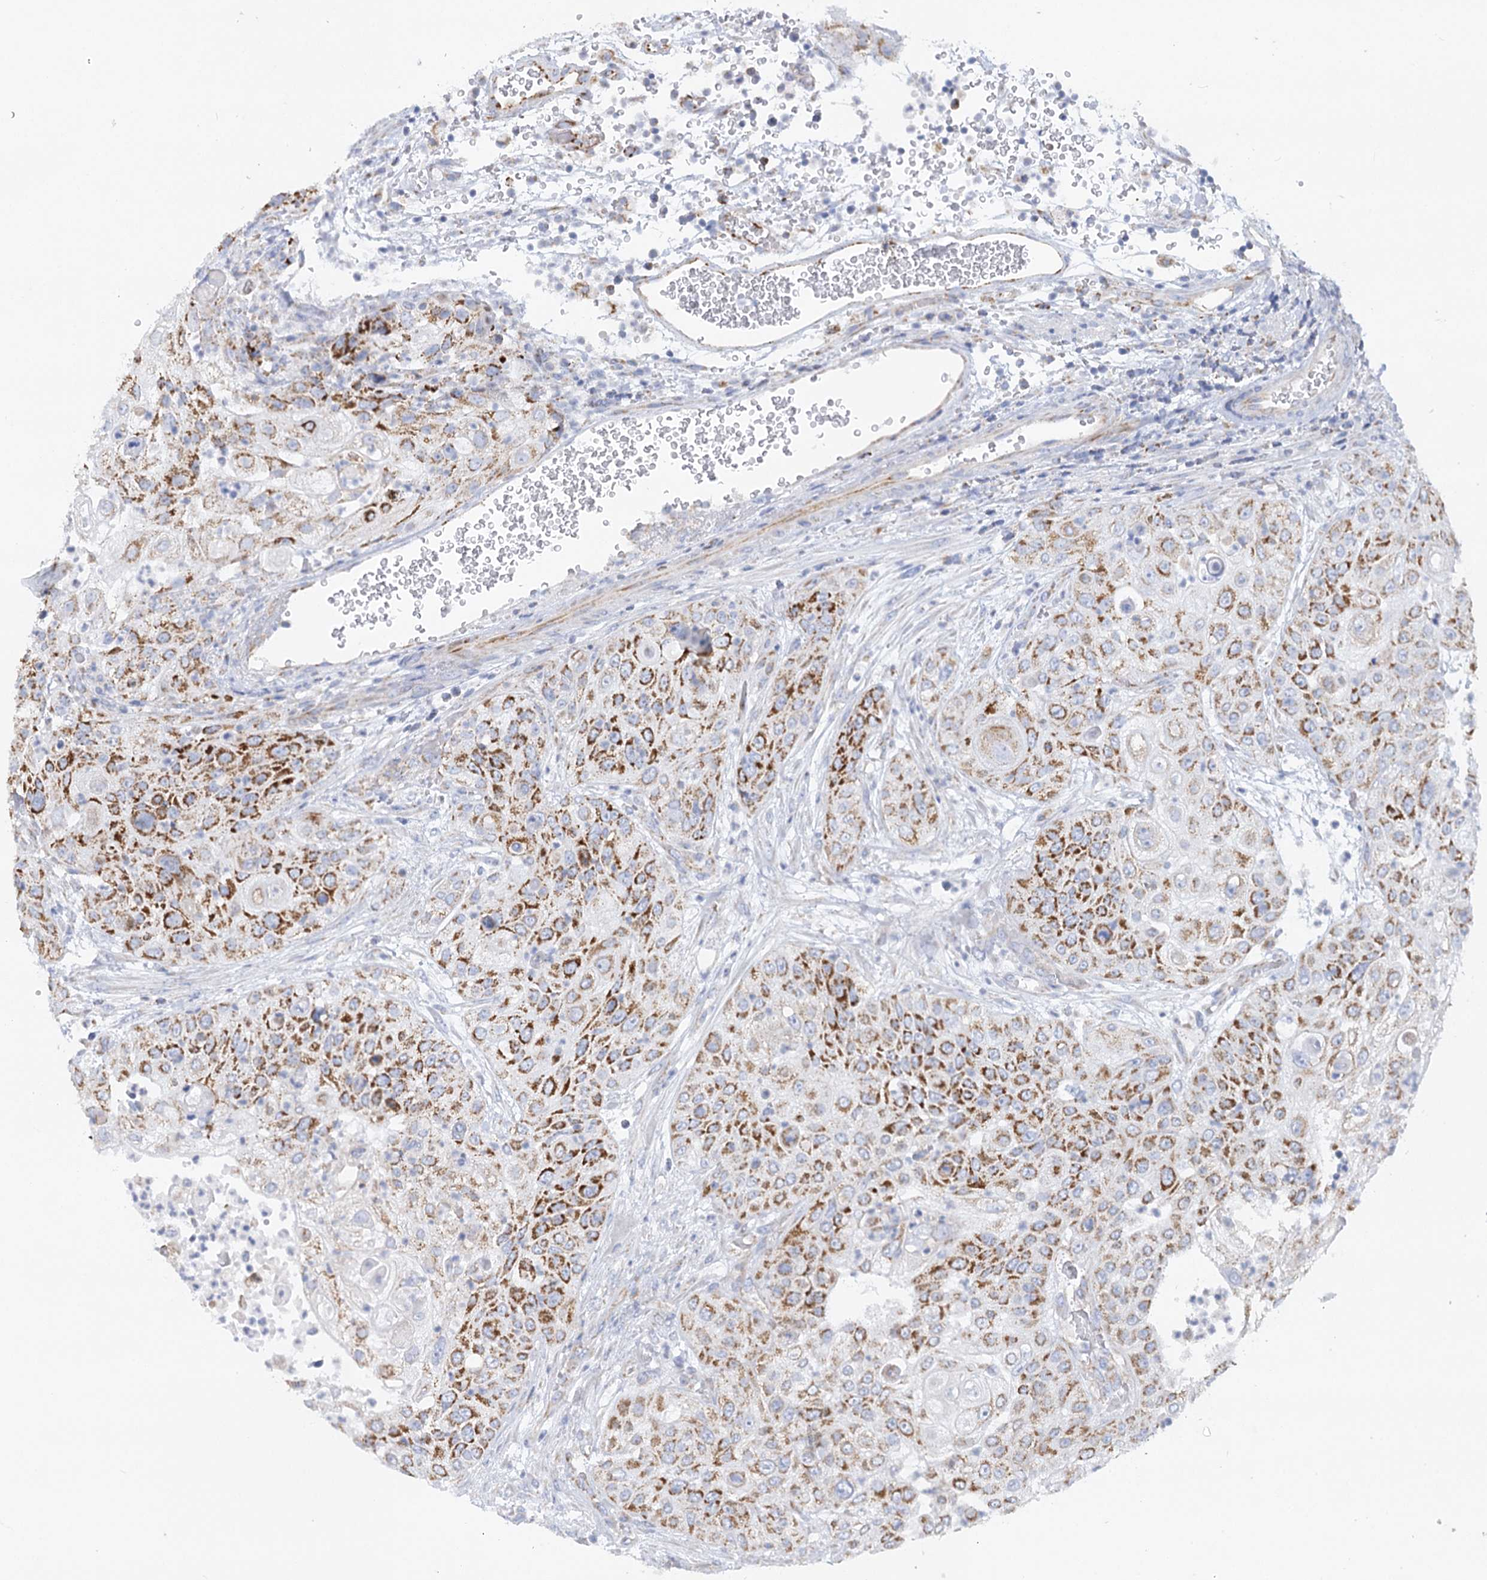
{"staining": {"intensity": "strong", "quantity": "25%-75%", "location": "cytoplasmic/membranous"}, "tissue": "urothelial cancer", "cell_type": "Tumor cells", "image_type": "cancer", "snomed": [{"axis": "morphology", "description": "Urothelial carcinoma, High grade"}, {"axis": "topography", "description": "Urinary bladder"}], "caption": "IHC histopathology image of neoplastic tissue: human high-grade urothelial carcinoma stained using immunohistochemistry displays high levels of strong protein expression localized specifically in the cytoplasmic/membranous of tumor cells, appearing as a cytoplasmic/membranous brown color.", "gene": "DHTKD1", "patient": {"sex": "female", "age": 79}}